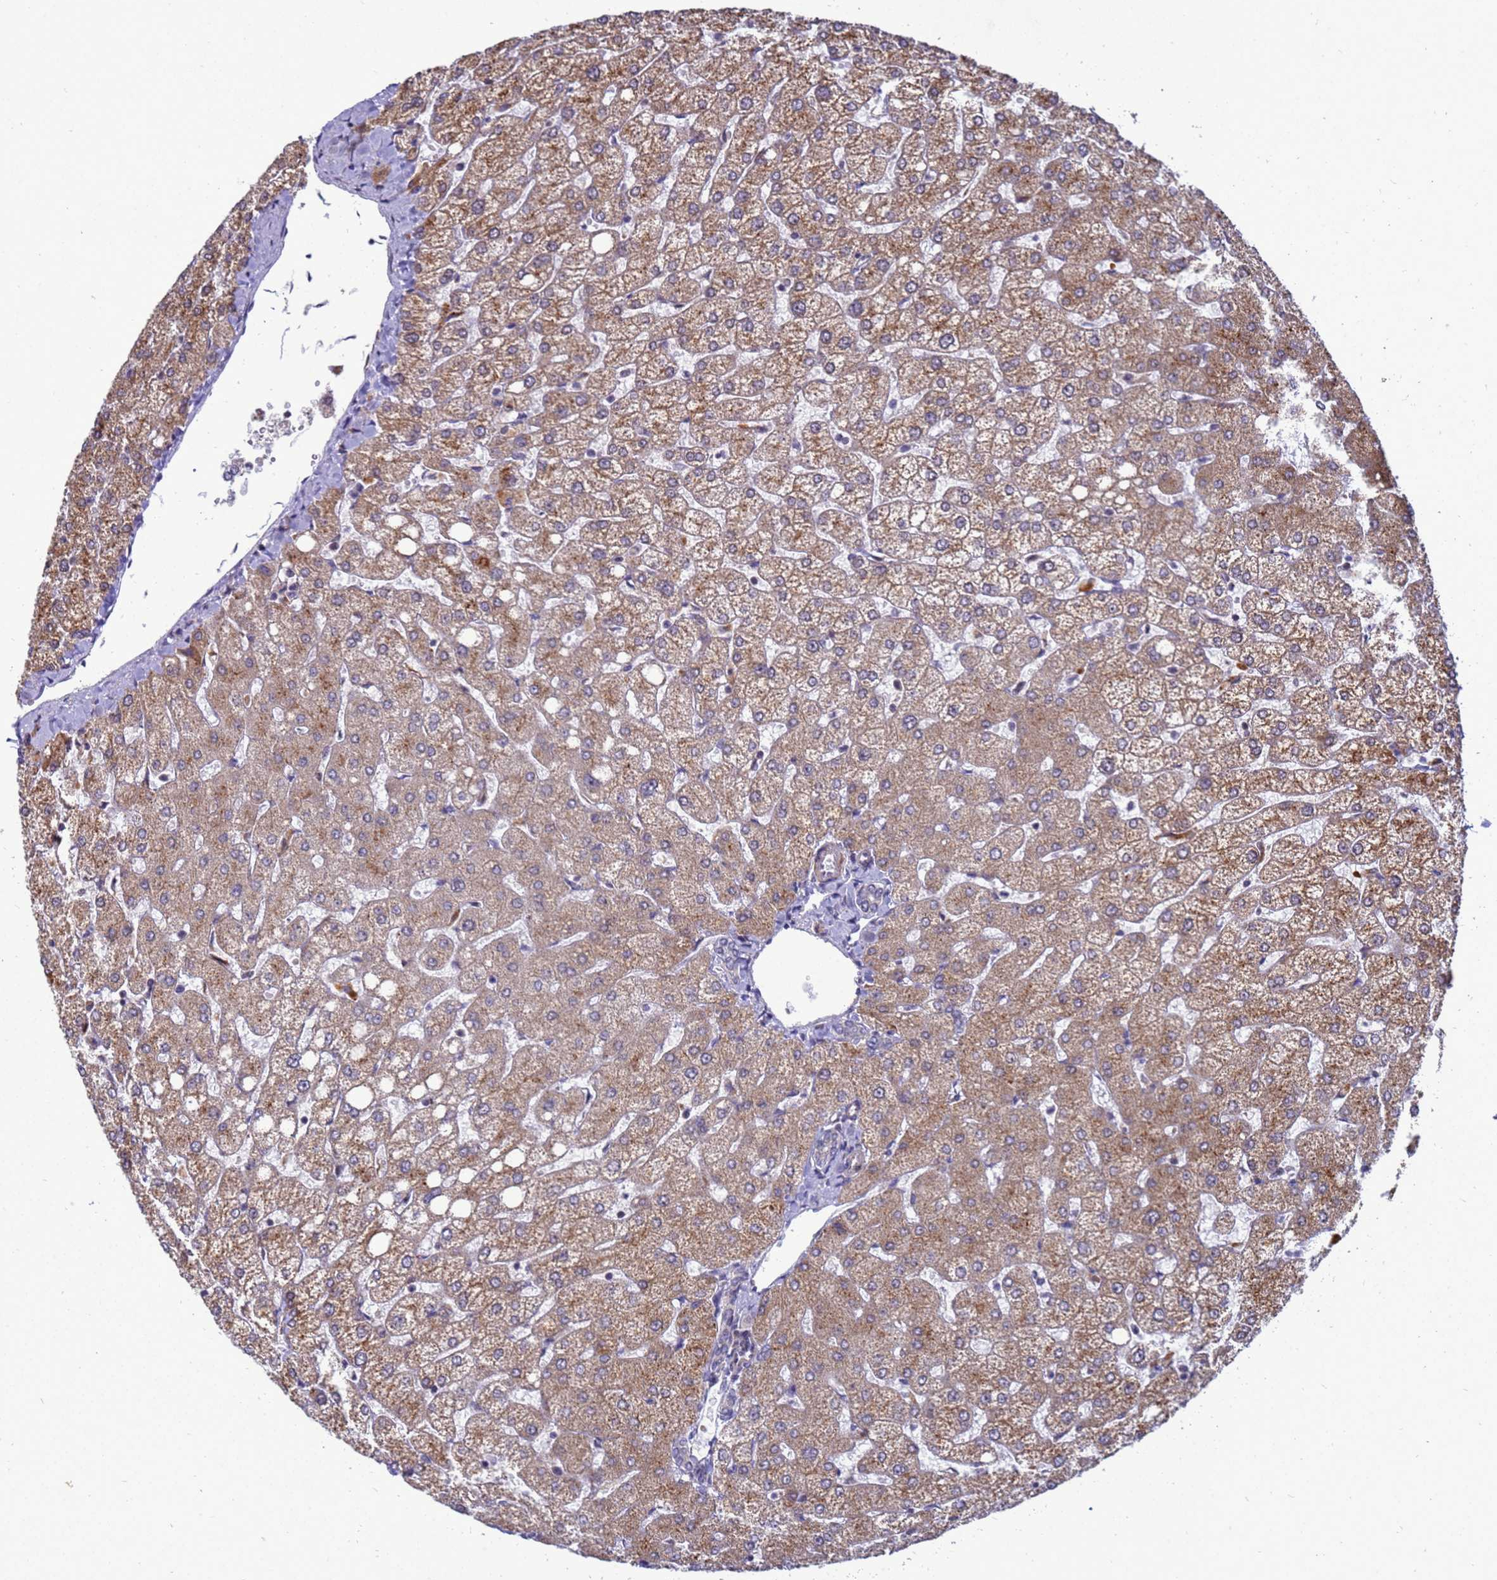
{"staining": {"intensity": "negative", "quantity": "none", "location": "none"}, "tissue": "liver", "cell_type": "Cholangiocytes", "image_type": "normal", "snomed": [{"axis": "morphology", "description": "Normal tissue, NOS"}, {"axis": "topography", "description": "Liver"}], "caption": "Micrograph shows no significant protein staining in cholangiocytes of benign liver. (DAB (3,3'-diaminobenzidine) immunohistochemistry (IHC) visualized using brightfield microscopy, high magnification).", "gene": "C12orf43", "patient": {"sex": "female", "age": 54}}